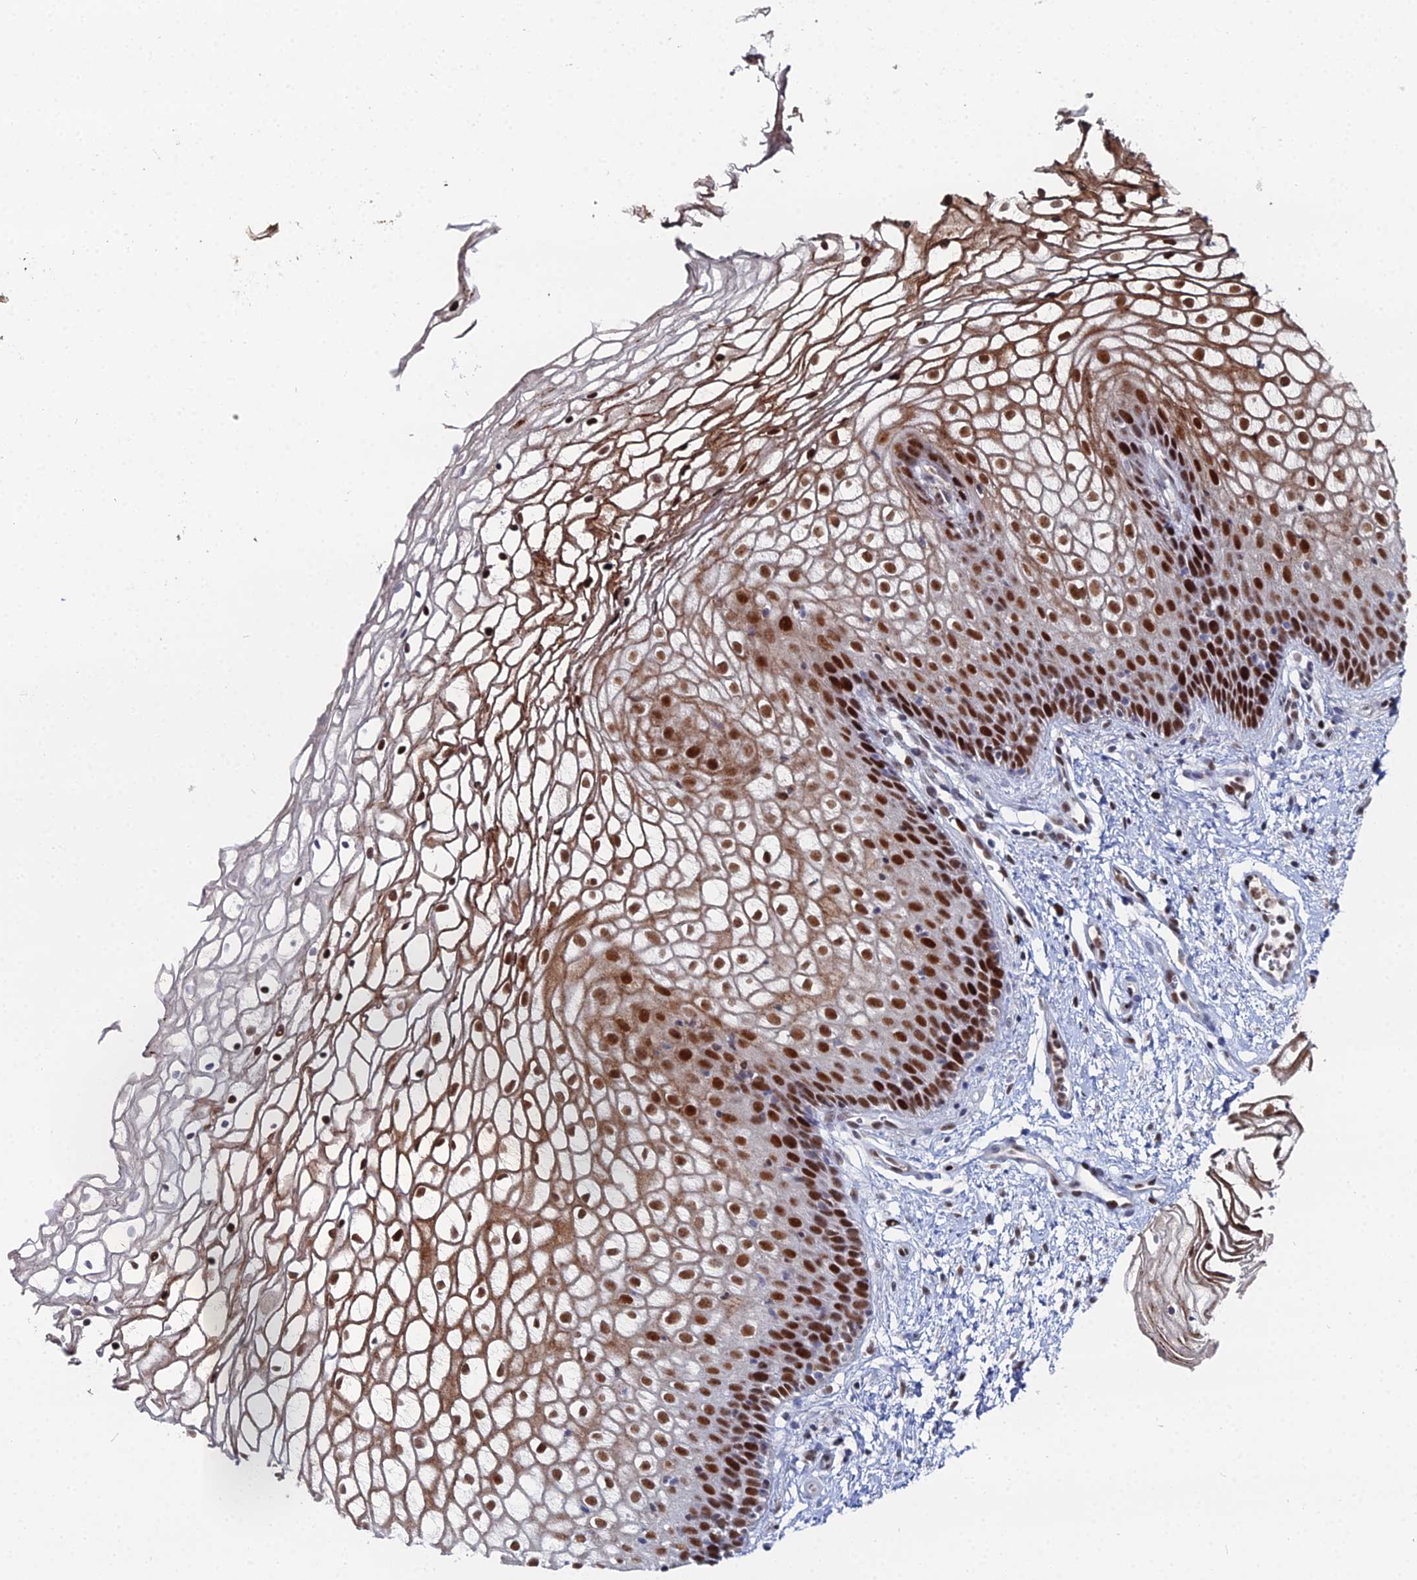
{"staining": {"intensity": "strong", "quantity": ">75%", "location": "cytoplasmic/membranous,nuclear"}, "tissue": "vagina", "cell_type": "Squamous epithelial cells", "image_type": "normal", "snomed": [{"axis": "morphology", "description": "Normal tissue, NOS"}, {"axis": "topography", "description": "Vagina"}], "caption": "A high-resolution photomicrograph shows immunohistochemistry (IHC) staining of unremarkable vagina, which exhibits strong cytoplasmic/membranous,nuclear positivity in about >75% of squamous epithelial cells. (Brightfield microscopy of DAB IHC at high magnification).", "gene": "GSC2", "patient": {"sex": "female", "age": 34}}